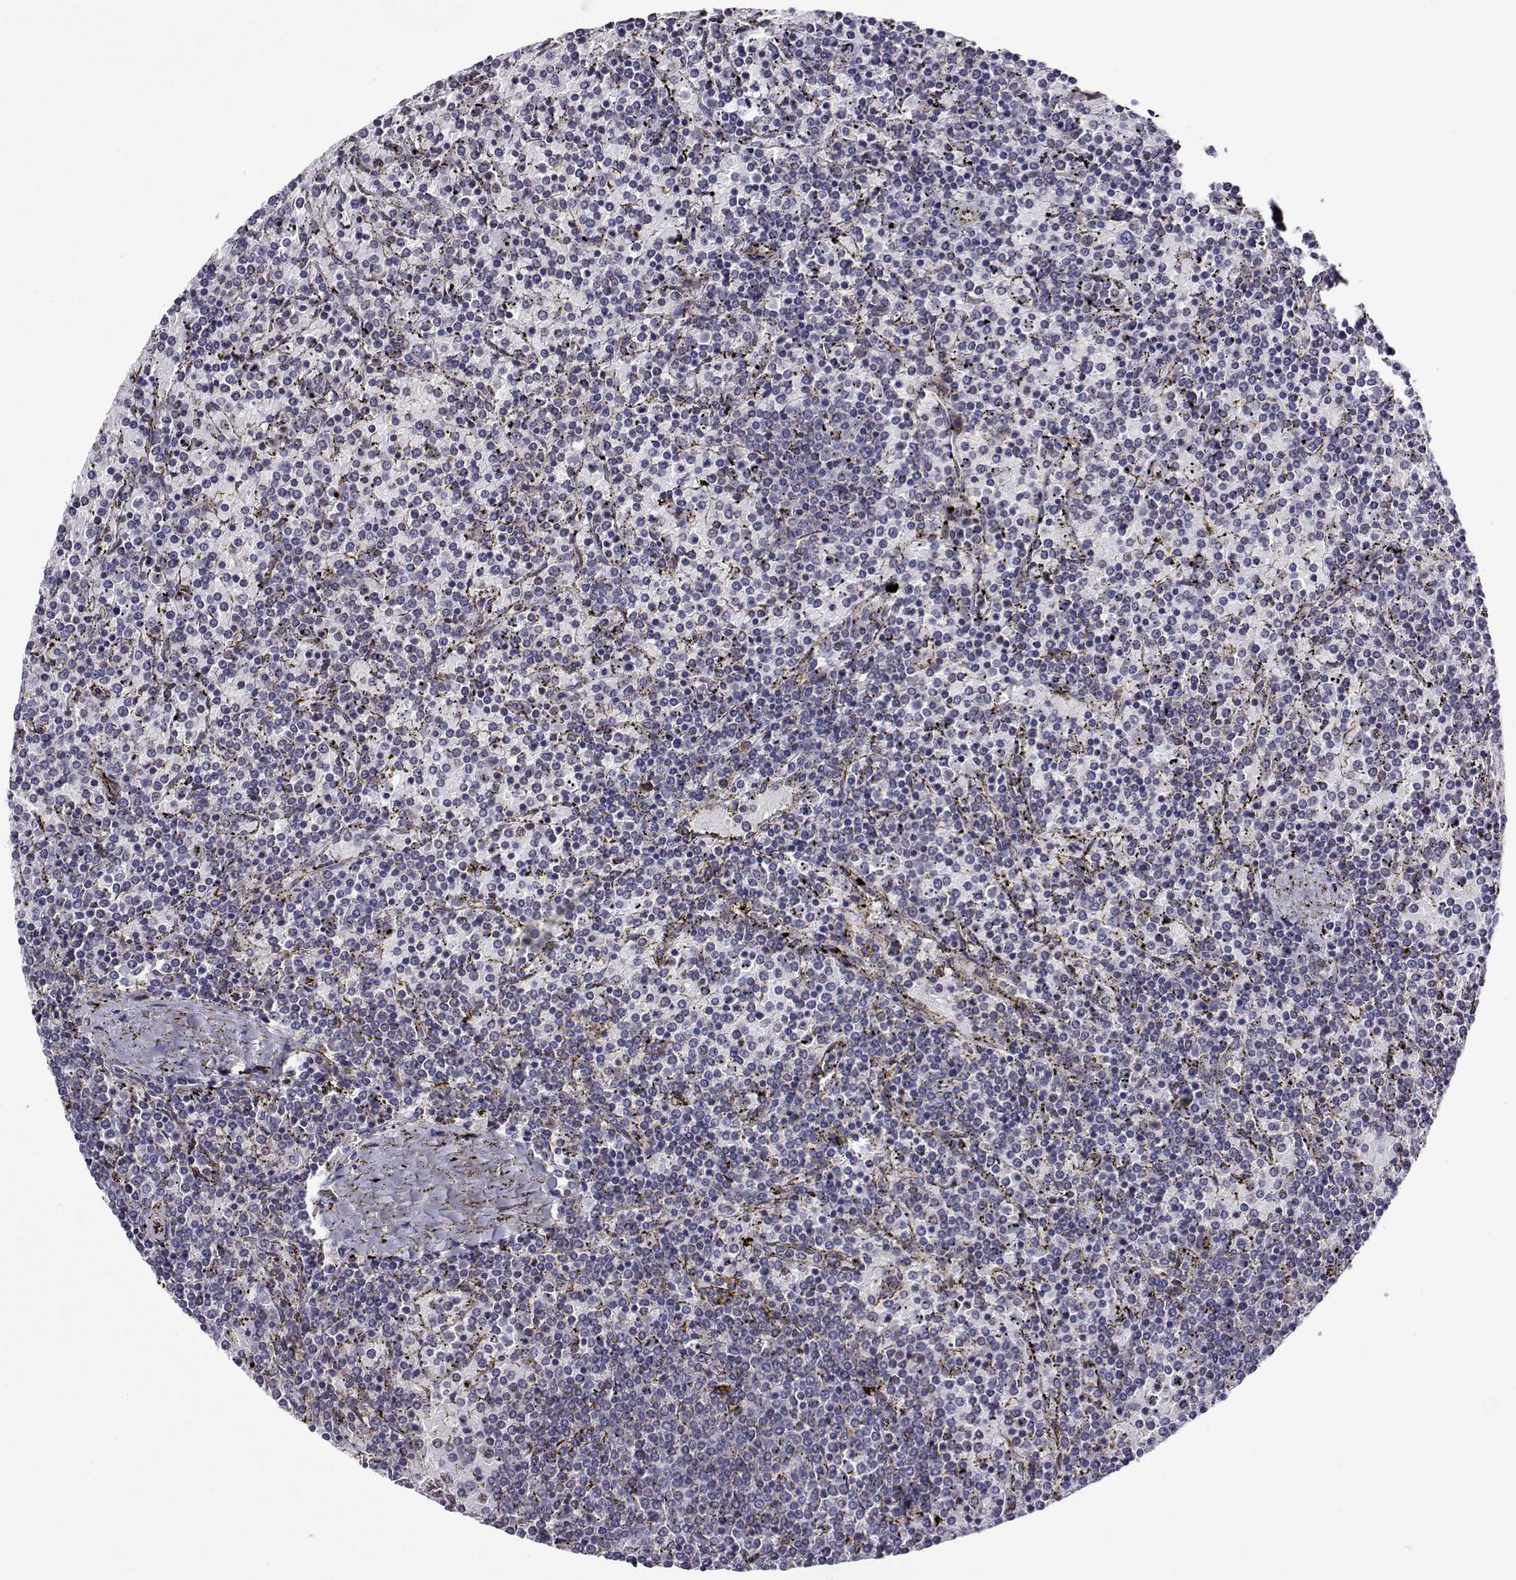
{"staining": {"intensity": "negative", "quantity": "none", "location": "none"}, "tissue": "lymphoma", "cell_type": "Tumor cells", "image_type": "cancer", "snomed": [{"axis": "morphology", "description": "Malignant lymphoma, non-Hodgkin's type, Low grade"}, {"axis": "topography", "description": "Spleen"}], "caption": "This is an IHC photomicrograph of malignant lymphoma, non-Hodgkin's type (low-grade). There is no positivity in tumor cells.", "gene": "PGRMC2", "patient": {"sex": "female", "age": 77}}